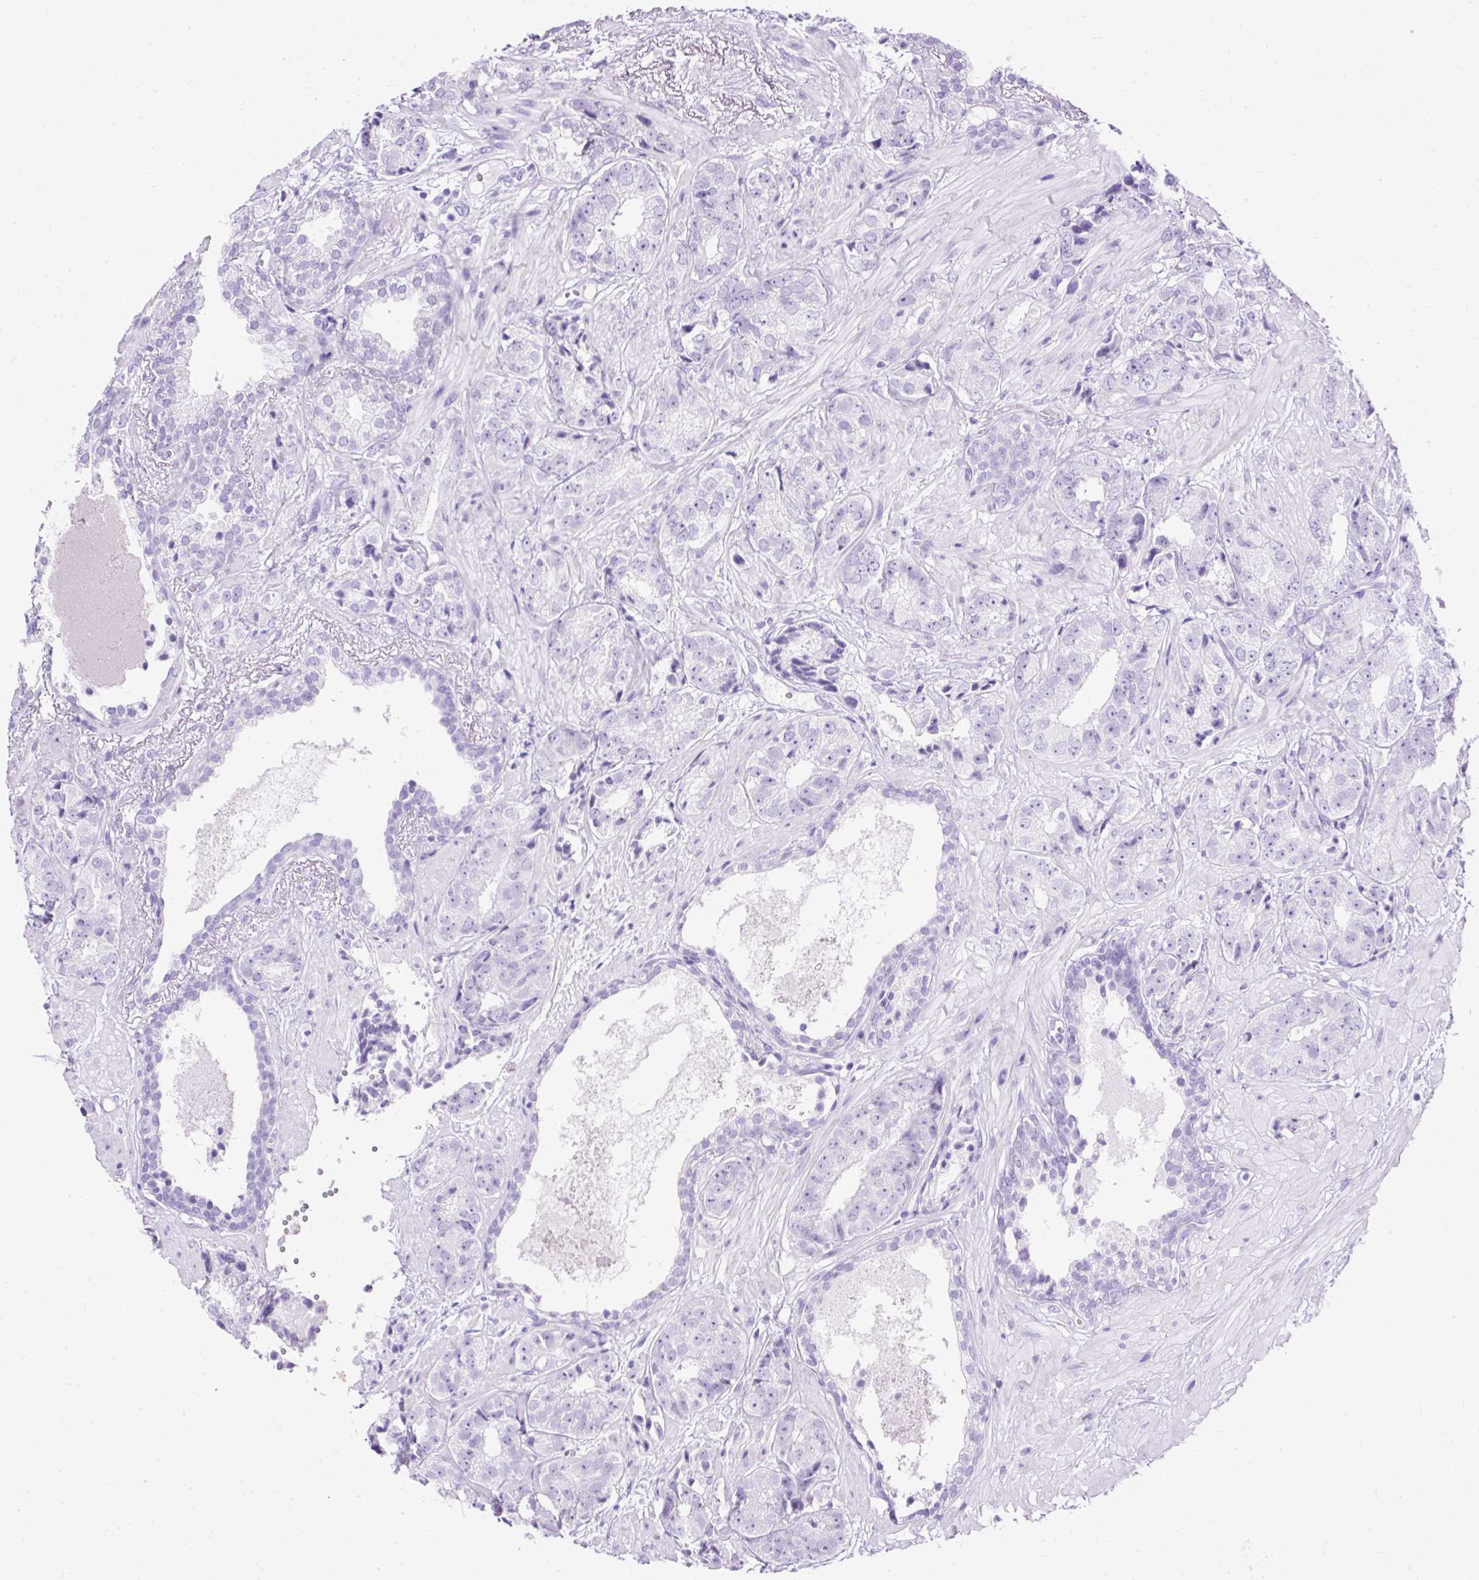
{"staining": {"intensity": "negative", "quantity": "none", "location": "none"}, "tissue": "prostate cancer", "cell_type": "Tumor cells", "image_type": "cancer", "snomed": [{"axis": "morphology", "description": "Adenocarcinoma, High grade"}, {"axis": "topography", "description": "Prostate"}], "caption": "Immunohistochemistry photomicrograph of adenocarcinoma (high-grade) (prostate) stained for a protein (brown), which demonstrates no expression in tumor cells. Brightfield microscopy of IHC stained with DAB (brown) and hematoxylin (blue), captured at high magnification.", "gene": "HEY1", "patient": {"sex": "male", "age": 71}}